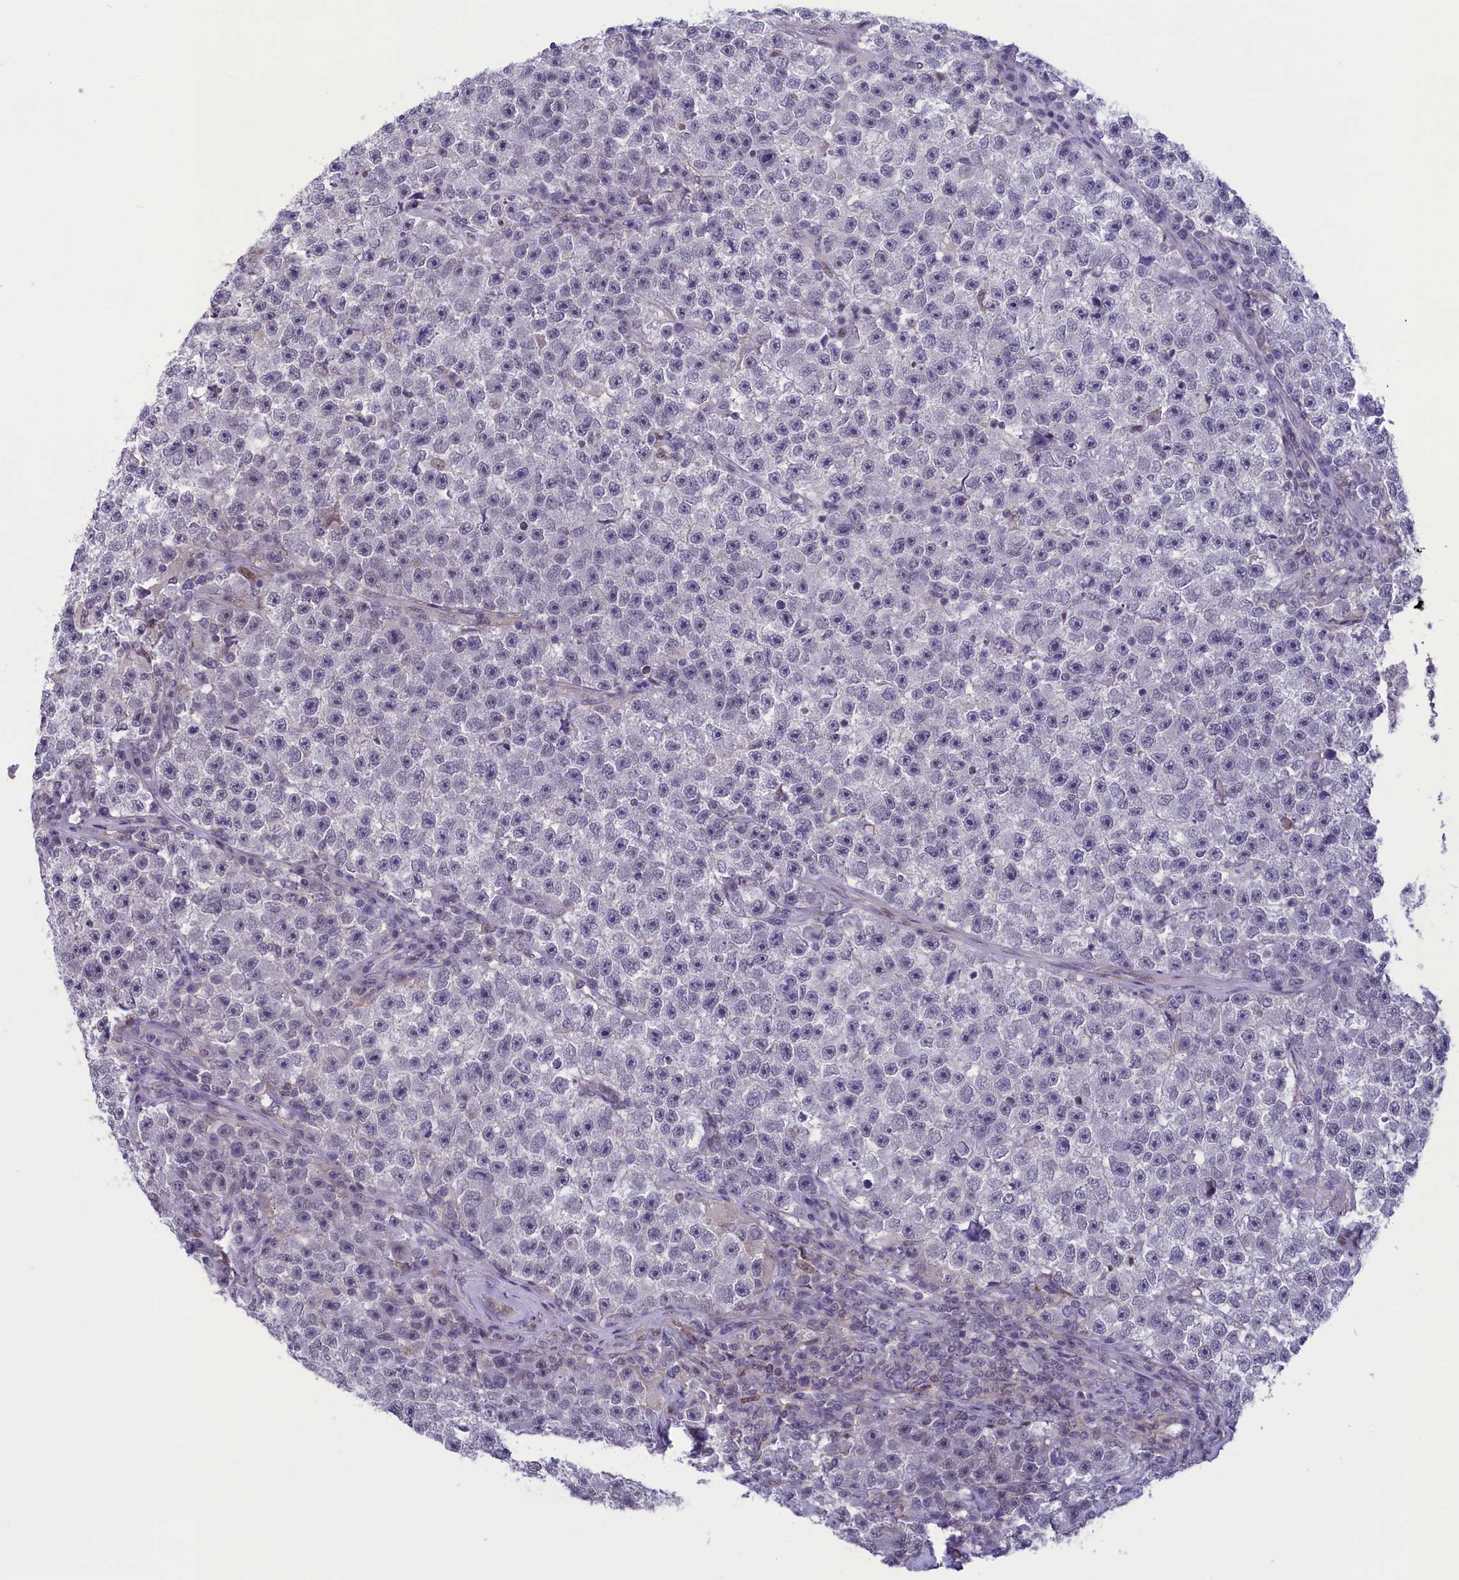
{"staining": {"intensity": "negative", "quantity": "none", "location": "none"}, "tissue": "testis cancer", "cell_type": "Tumor cells", "image_type": "cancer", "snomed": [{"axis": "morphology", "description": "Seminoma, NOS"}, {"axis": "topography", "description": "Testis"}], "caption": "High magnification brightfield microscopy of seminoma (testis) stained with DAB (3,3'-diaminobenzidine) (brown) and counterstained with hematoxylin (blue): tumor cells show no significant positivity.", "gene": "CORO2A", "patient": {"sex": "male", "age": 22}}